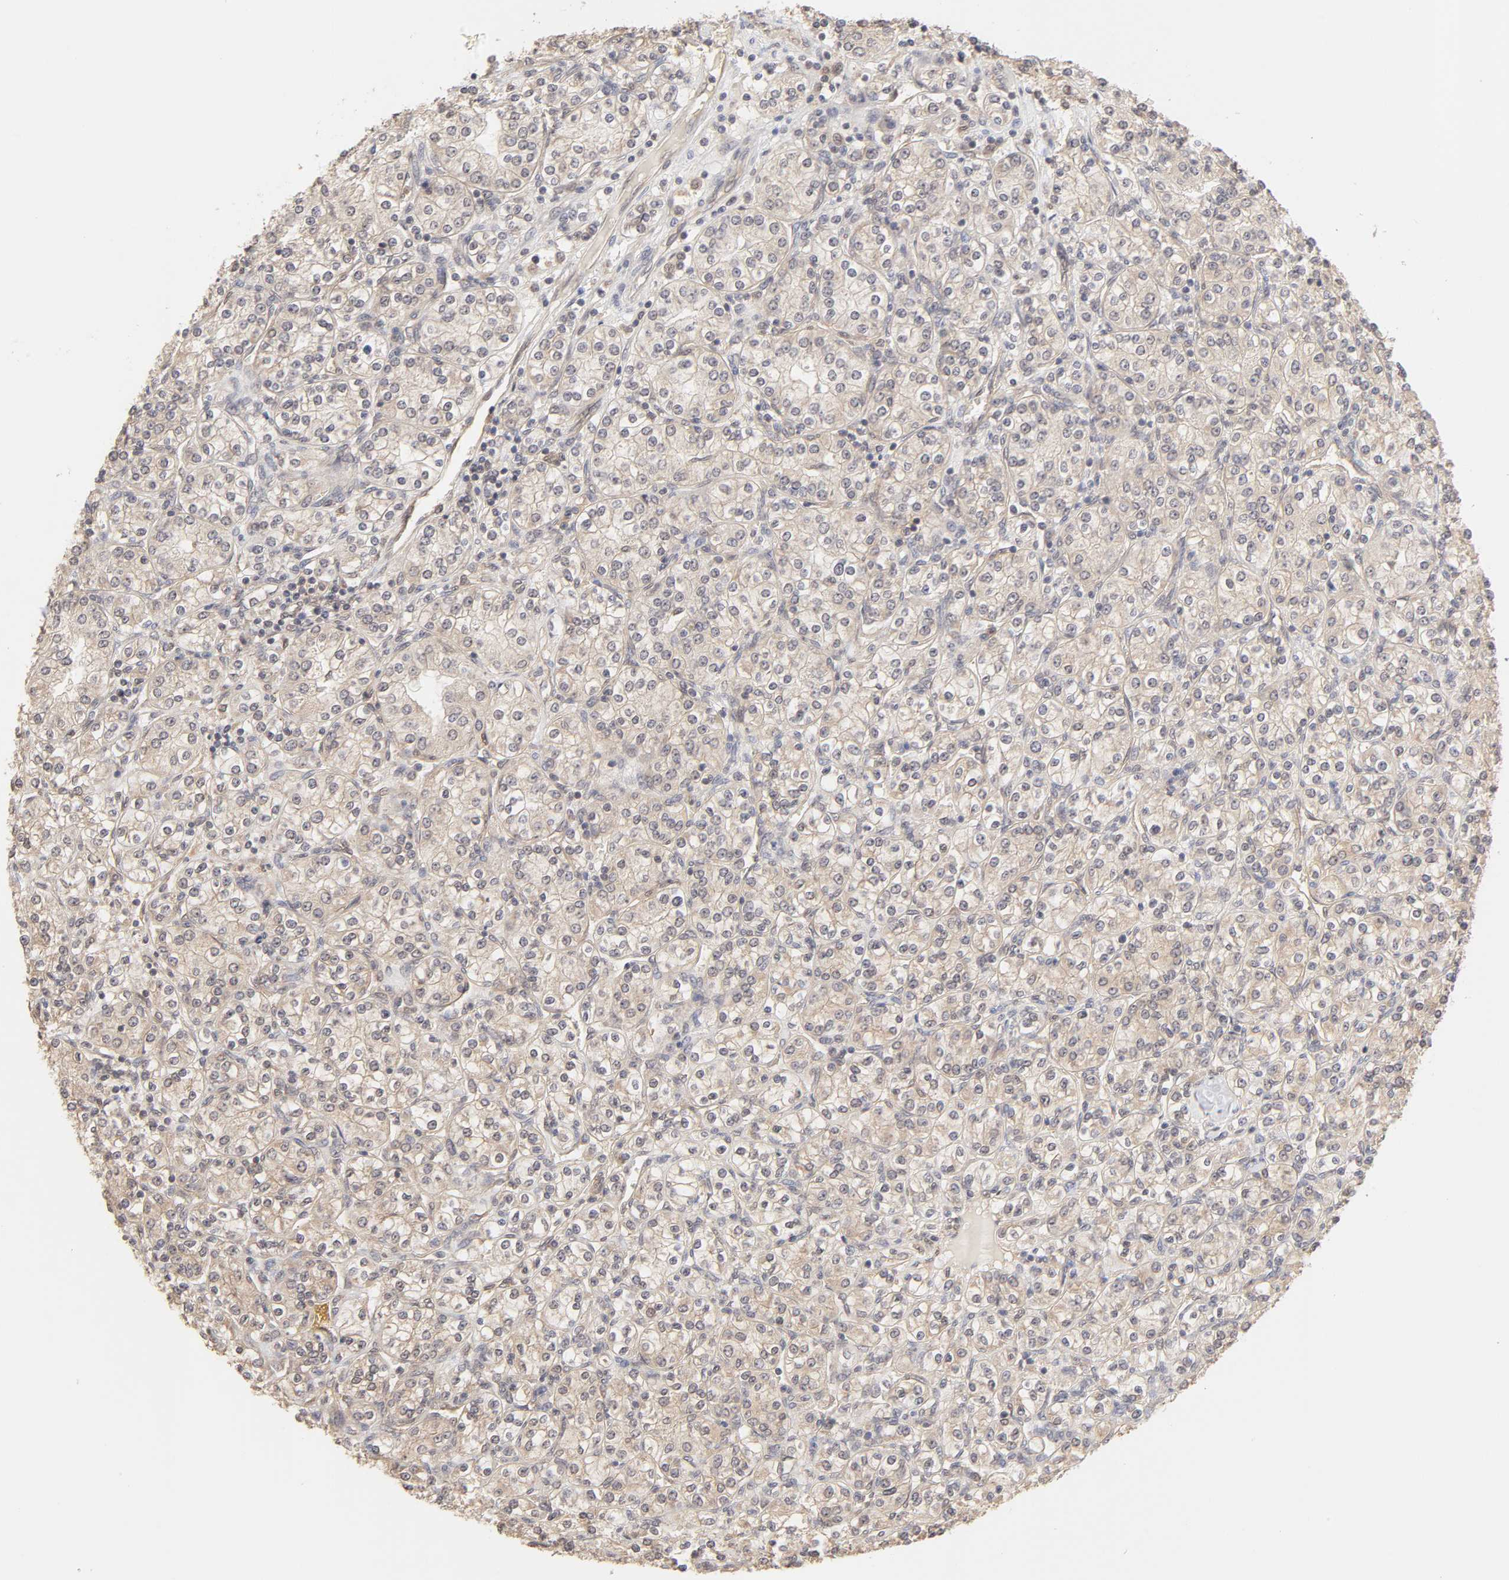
{"staining": {"intensity": "weak", "quantity": "25%-75%", "location": "cytoplasmic/membranous"}, "tissue": "renal cancer", "cell_type": "Tumor cells", "image_type": "cancer", "snomed": [{"axis": "morphology", "description": "Adenocarcinoma, NOS"}, {"axis": "topography", "description": "Kidney"}], "caption": "A brown stain shows weak cytoplasmic/membranous staining of a protein in adenocarcinoma (renal) tumor cells. (Stains: DAB in brown, nuclei in blue, Microscopy: brightfield microscopy at high magnification).", "gene": "MAPK1", "patient": {"sex": "male", "age": 77}}